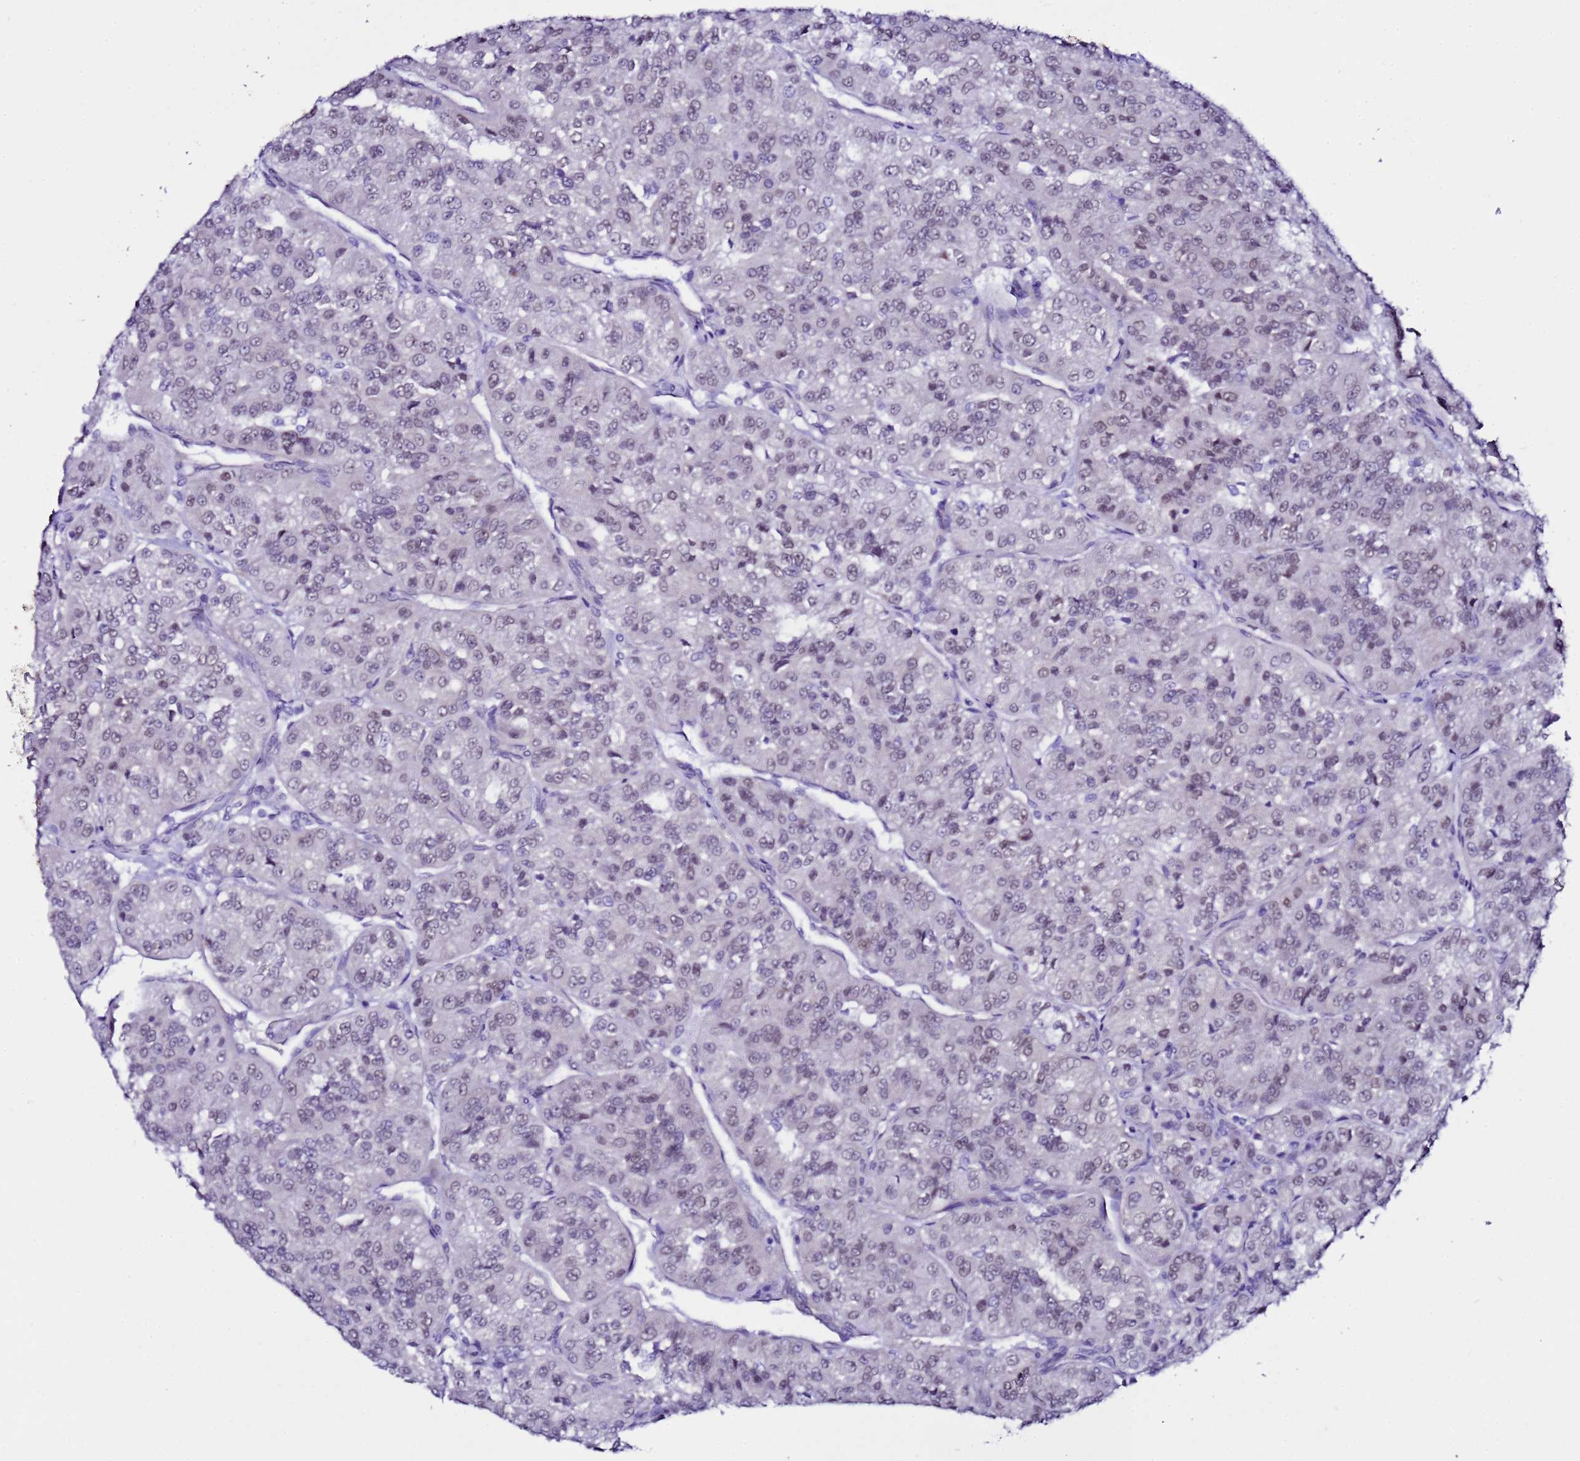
{"staining": {"intensity": "weak", "quantity": "25%-75%", "location": "nuclear"}, "tissue": "renal cancer", "cell_type": "Tumor cells", "image_type": "cancer", "snomed": [{"axis": "morphology", "description": "Adenocarcinoma, NOS"}, {"axis": "topography", "description": "Kidney"}], "caption": "High-power microscopy captured an immunohistochemistry (IHC) micrograph of renal cancer (adenocarcinoma), revealing weak nuclear staining in about 25%-75% of tumor cells. The staining was performed using DAB (3,3'-diaminobenzidine), with brown indicating positive protein expression. Nuclei are stained blue with hematoxylin.", "gene": "BCL7A", "patient": {"sex": "female", "age": 63}}